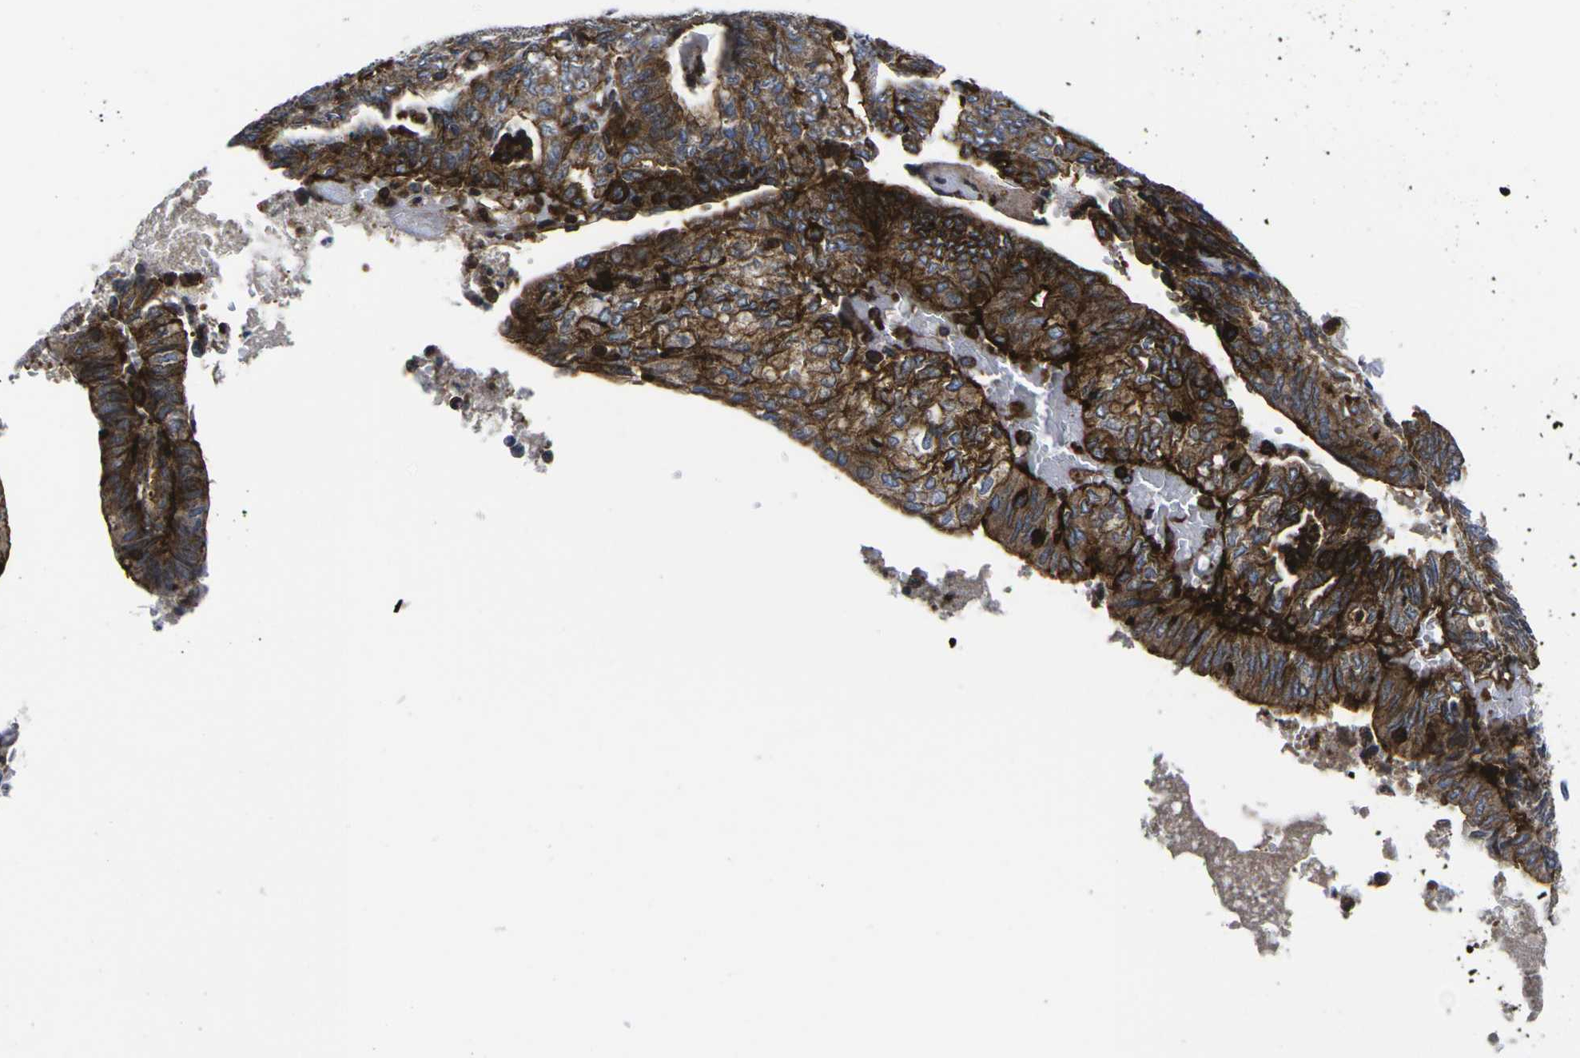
{"staining": {"intensity": "strong", "quantity": ">75%", "location": "cytoplasmic/membranous"}, "tissue": "endometrial cancer", "cell_type": "Tumor cells", "image_type": "cancer", "snomed": [{"axis": "morphology", "description": "Adenocarcinoma, NOS"}, {"axis": "topography", "description": "Uterus"}], "caption": "Human endometrial adenocarcinoma stained with a protein marker demonstrates strong staining in tumor cells.", "gene": "IQGAP1", "patient": {"sex": "female", "age": 60}}